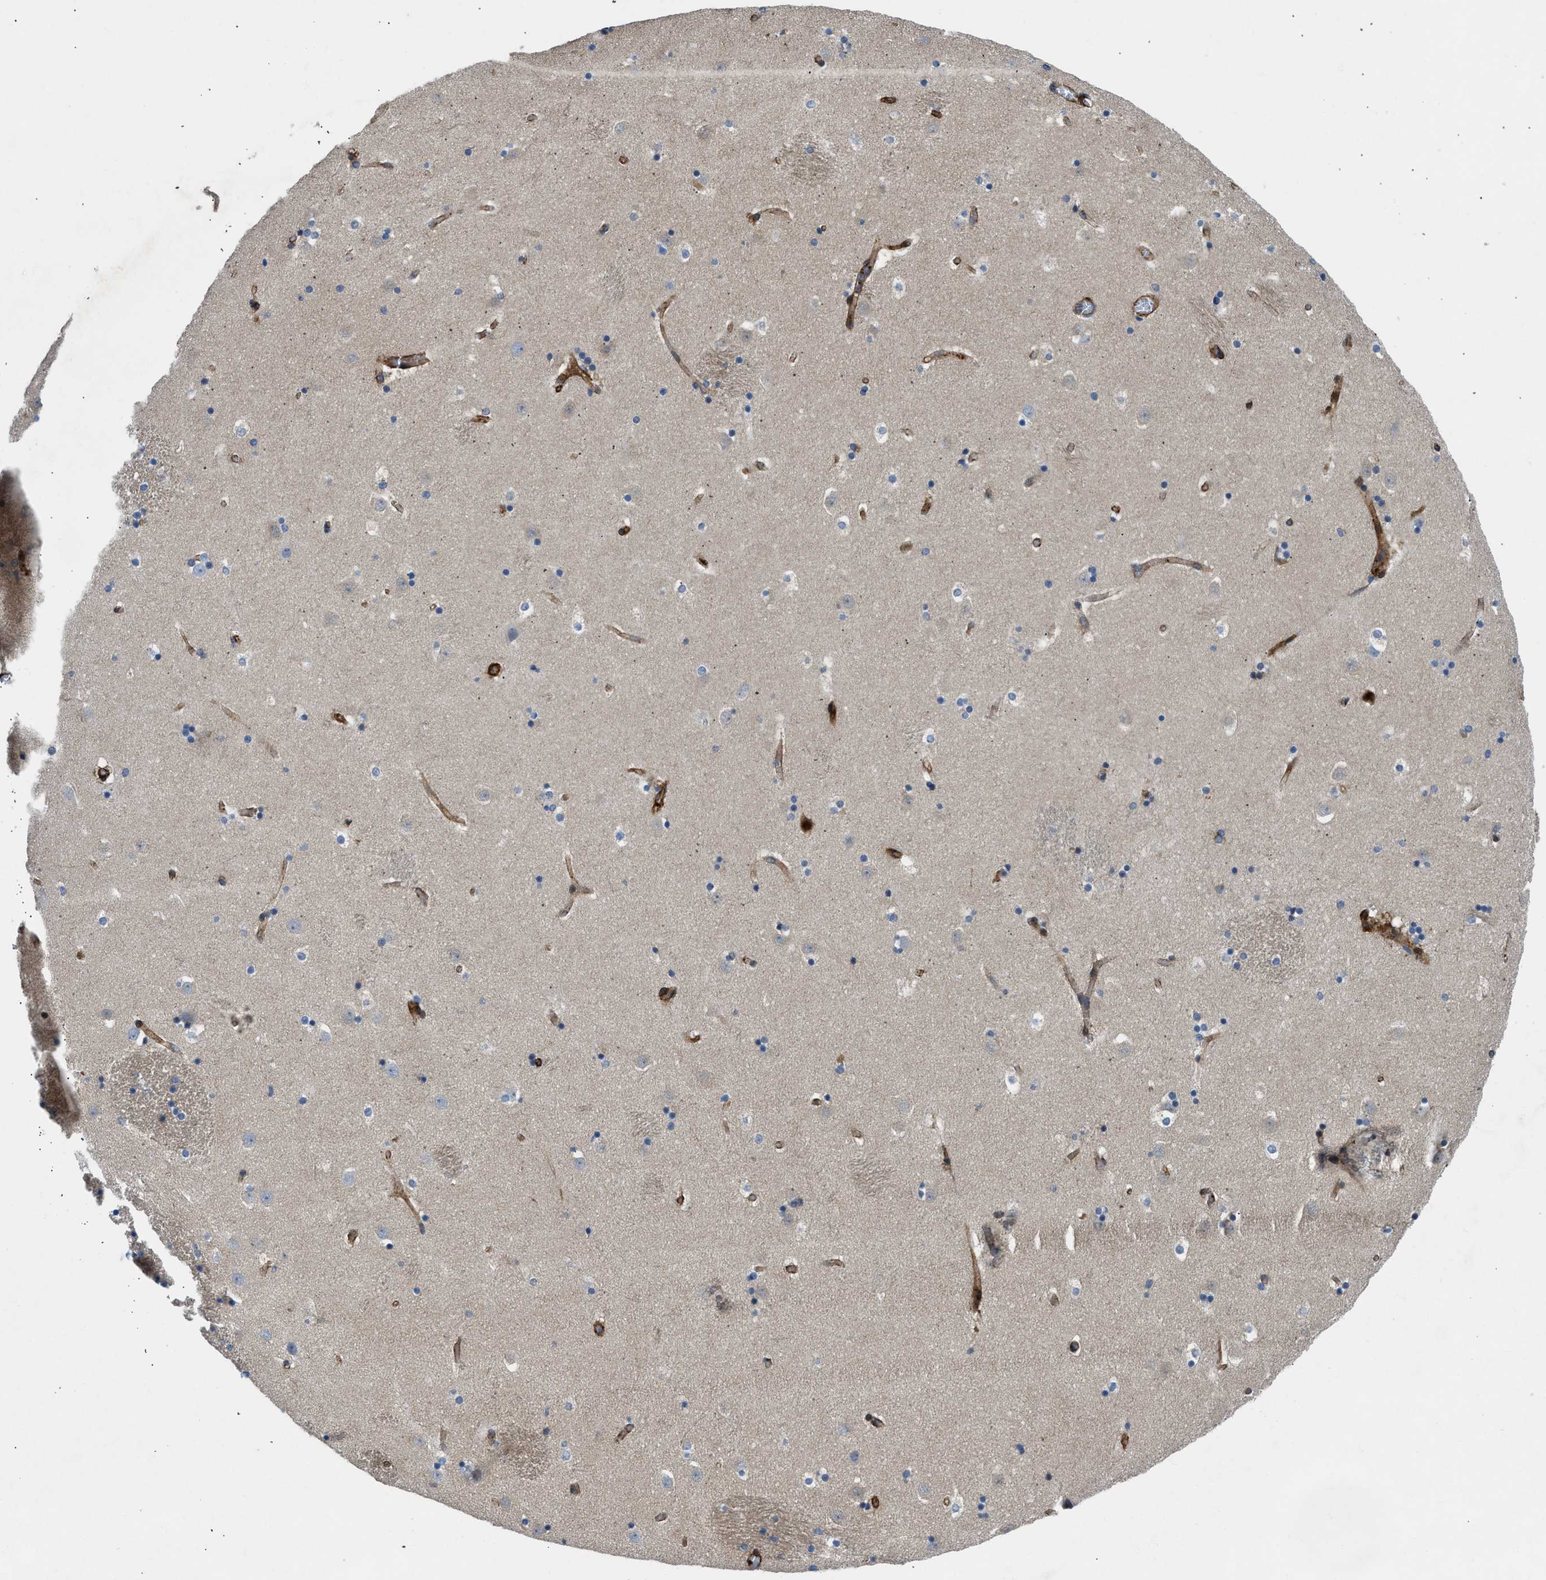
{"staining": {"intensity": "strong", "quantity": "<25%", "location": "cytoplasmic/membranous"}, "tissue": "caudate", "cell_type": "Glial cells", "image_type": "normal", "snomed": [{"axis": "morphology", "description": "Normal tissue, NOS"}, {"axis": "topography", "description": "Lateral ventricle wall"}], "caption": "Protein expression analysis of unremarkable human caudate reveals strong cytoplasmic/membranous positivity in about <25% of glial cells. Immunohistochemistry stains the protein in brown and the nuclei are stained blue.", "gene": "NYNRIN", "patient": {"sex": "male", "age": 45}}